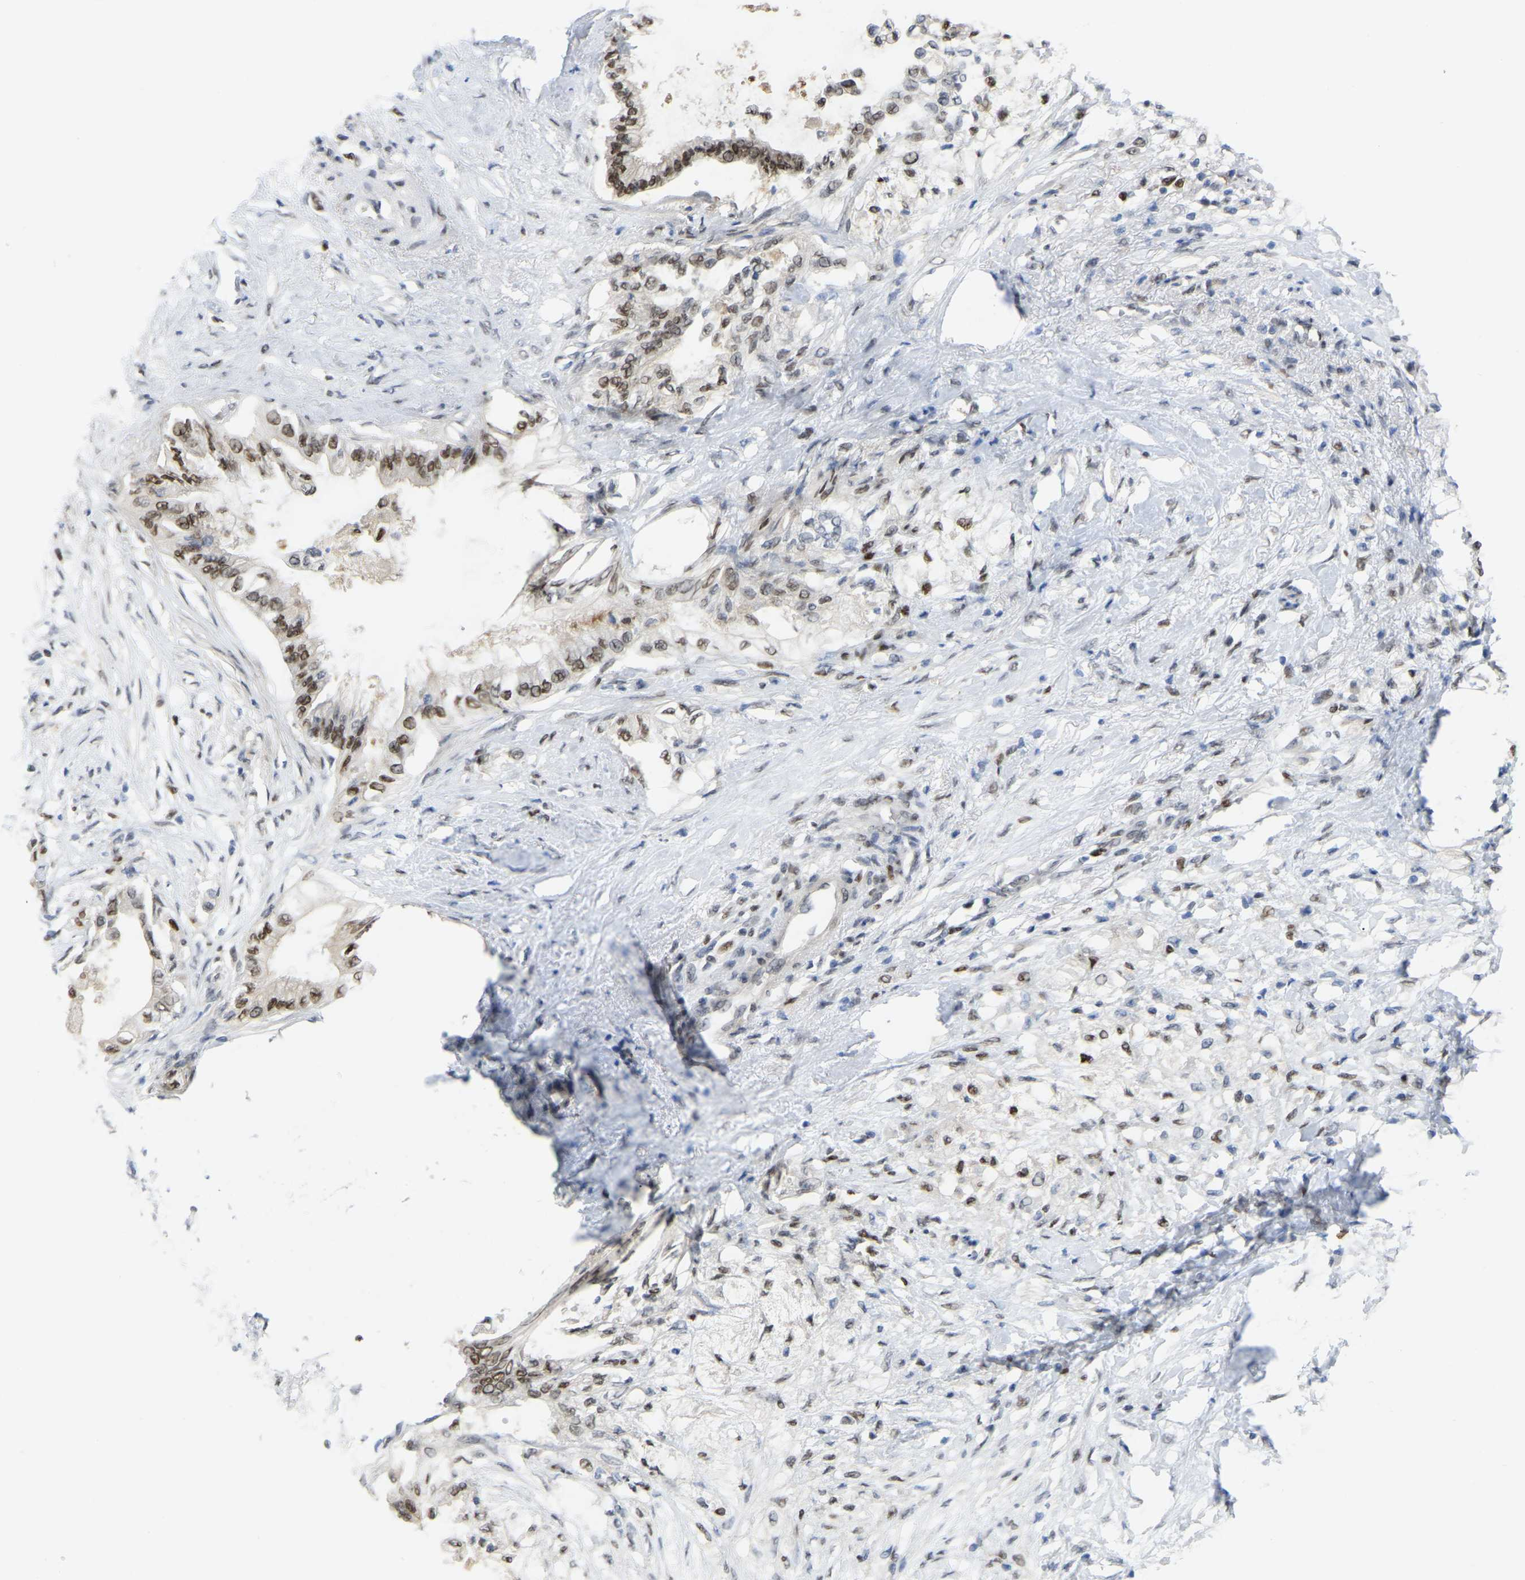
{"staining": {"intensity": "moderate", "quantity": ">75%", "location": "nuclear"}, "tissue": "pancreatic cancer", "cell_type": "Tumor cells", "image_type": "cancer", "snomed": [{"axis": "morphology", "description": "Normal tissue, NOS"}, {"axis": "morphology", "description": "Adenocarcinoma, NOS"}, {"axis": "topography", "description": "Pancreas"}, {"axis": "topography", "description": "Duodenum"}], "caption": "Protein expression analysis of pancreatic cancer (adenocarcinoma) displays moderate nuclear expression in approximately >75% of tumor cells. The staining is performed using DAB (3,3'-diaminobenzidine) brown chromogen to label protein expression. The nuclei are counter-stained blue using hematoxylin.", "gene": "KLRG2", "patient": {"sex": "female", "age": 60}}